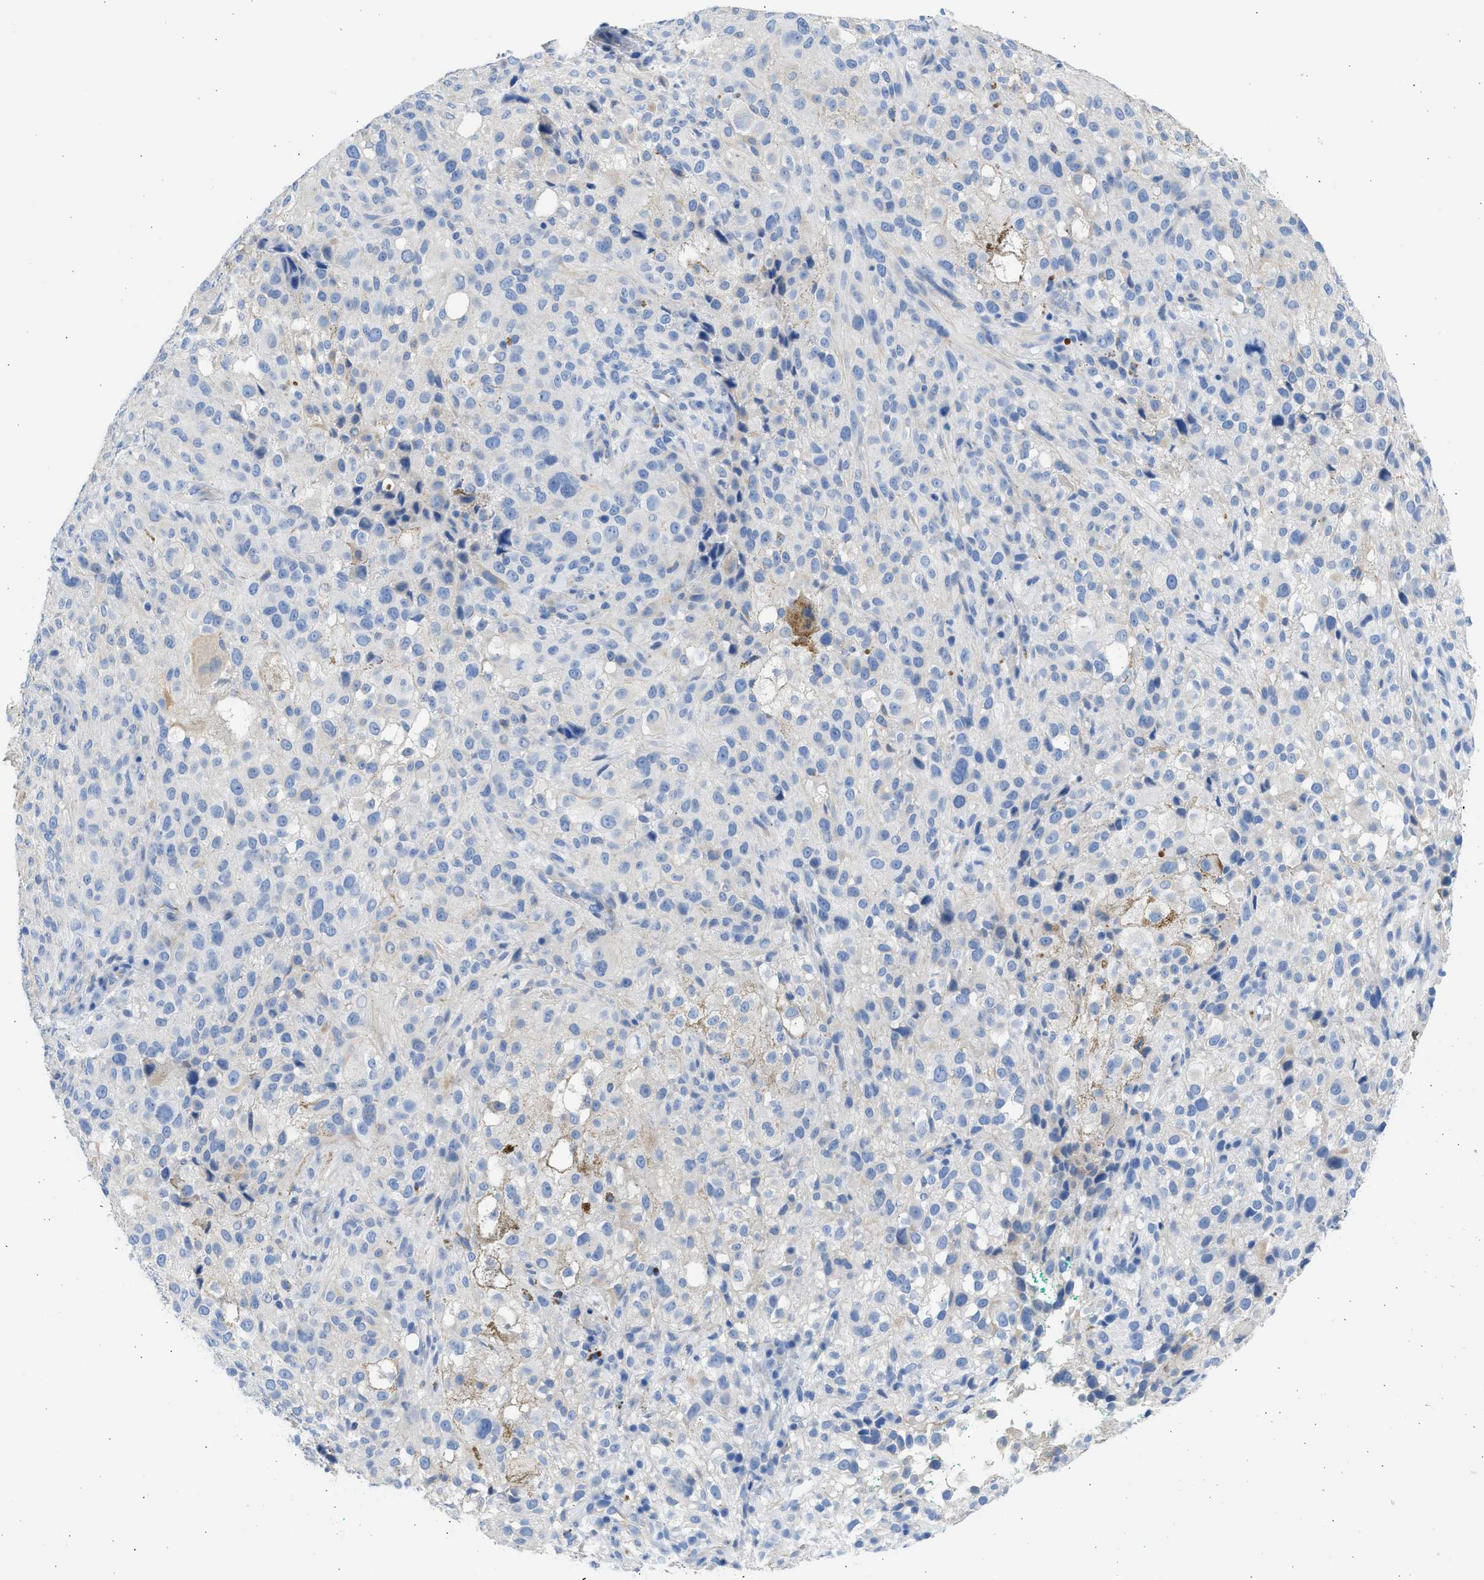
{"staining": {"intensity": "negative", "quantity": "none", "location": "none"}, "tissue": "melanoma", "cell_type": "Tumor cells", "image_type": "cancer", "snomed": [{"axis": "morphology", "description": "Necrosis, NOS"}, {"axis": "morphology", "description": "Malignant melanoma, NOS"}, {"axis": "topography", "description": "Skin"}], "caption": "Immunohistochemistry image of neoplastic tissue: human malignant melanoma stained with DAB reveals no significant protein staining in tumor cells.", "gene": "SPATA3", "patient": {"sex": "female", "age": 87}}